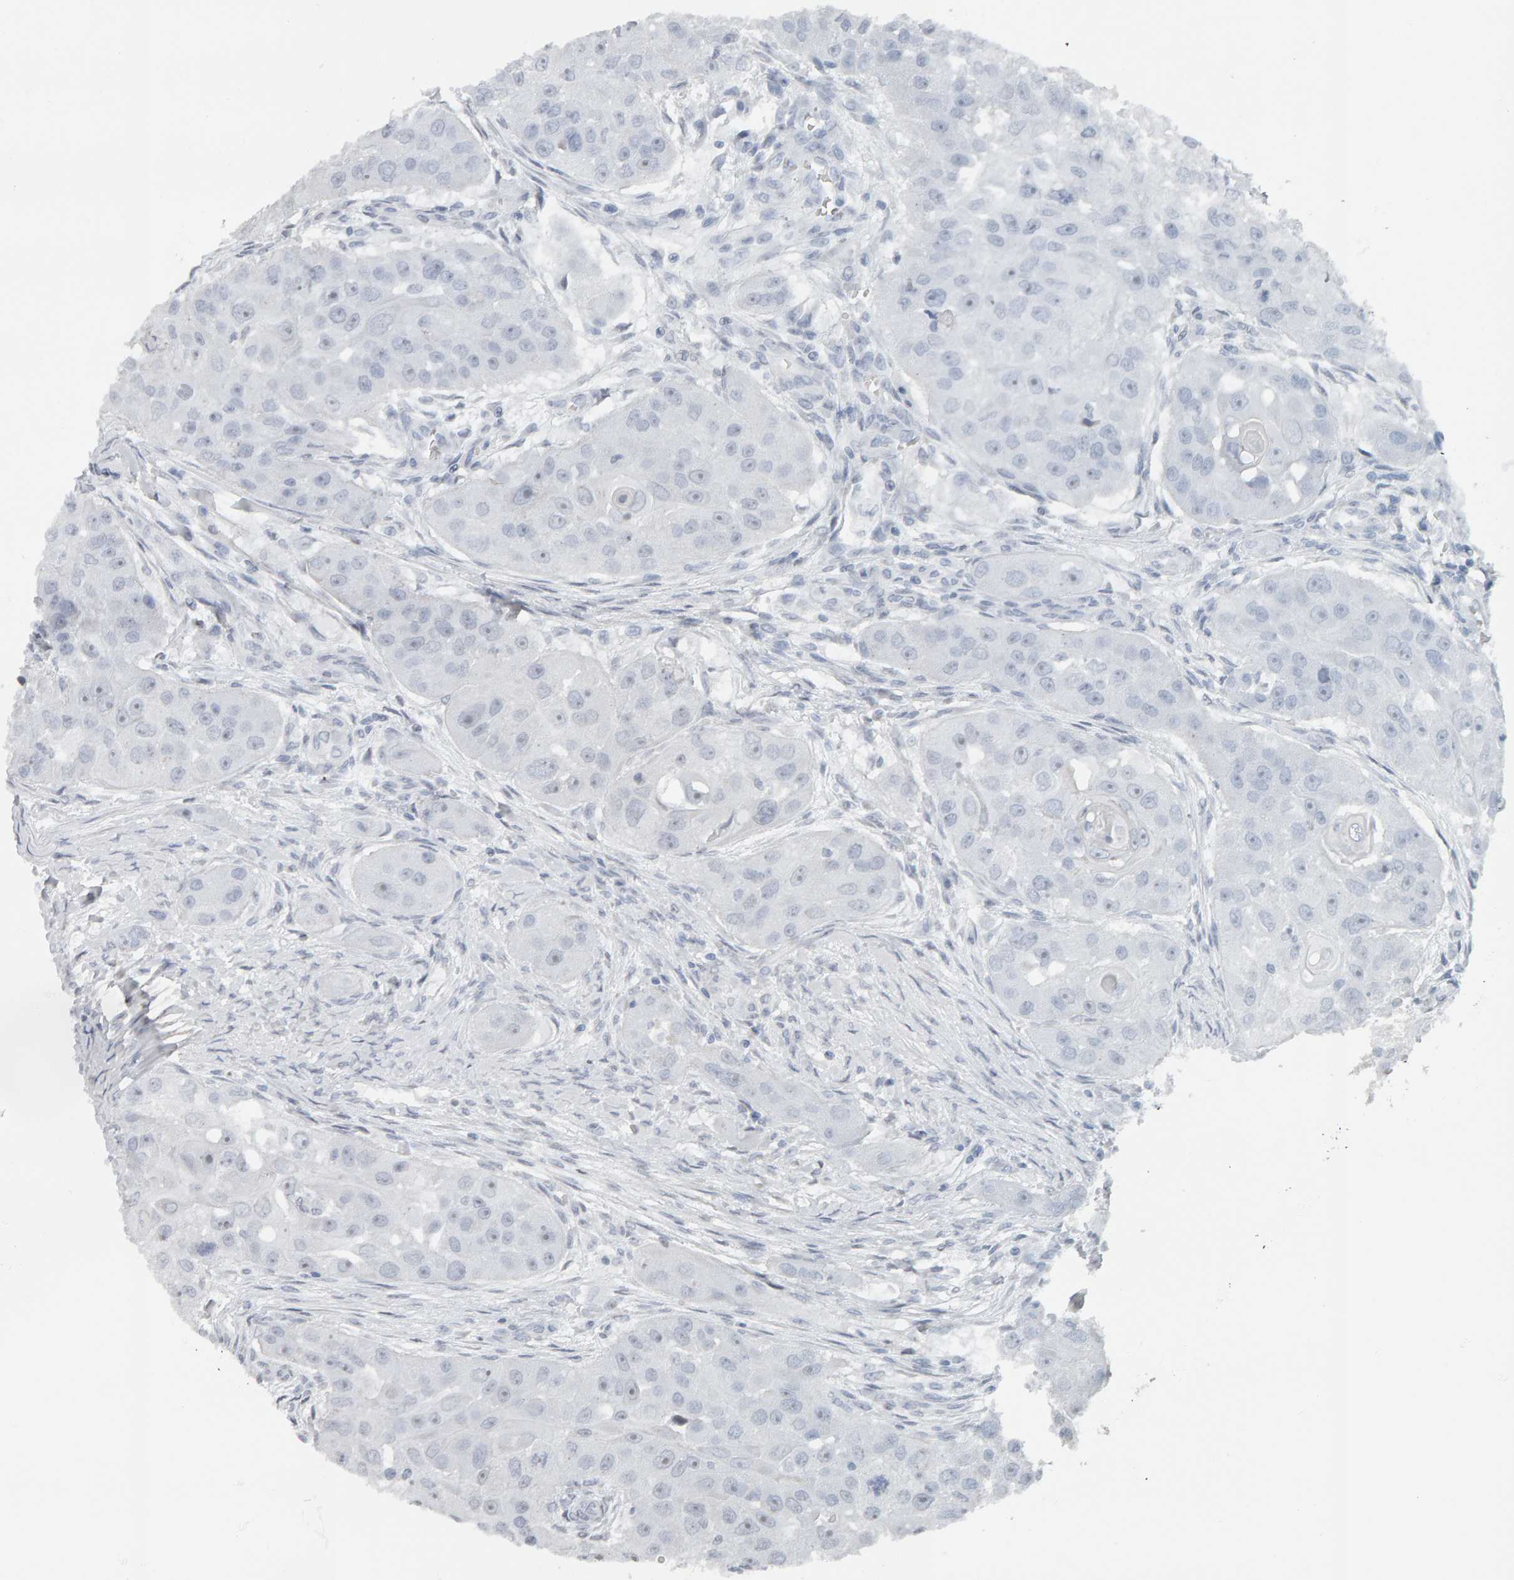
{"staining": {"intensity": "negative", "quantity": "none", "location": "none"}, "tissue": "head and neck cancer", "cell_type": "Tumor cells", "image_type": "cancer", "snomed": [{"axis": "morphology", "description": "Normal tissue, NOS"}, {"axis": "morphology", "description": "Squamous cell carcinoma, NOS"}, {"axis": "topography", "description": "Skeletal muscle"}, {"axis": "topography", "description": "Head-Neck"}], "caption": "Immunohistochemistry photomicrograph of neoplastic tissue: head and neck squamous cell carcinoma stained with DAB (3,3'-diaminobenzidine) displays no significant protein expression in tumor cells.", "gene": "AFF4", "patient": {"sex": "male", "age": 51}}